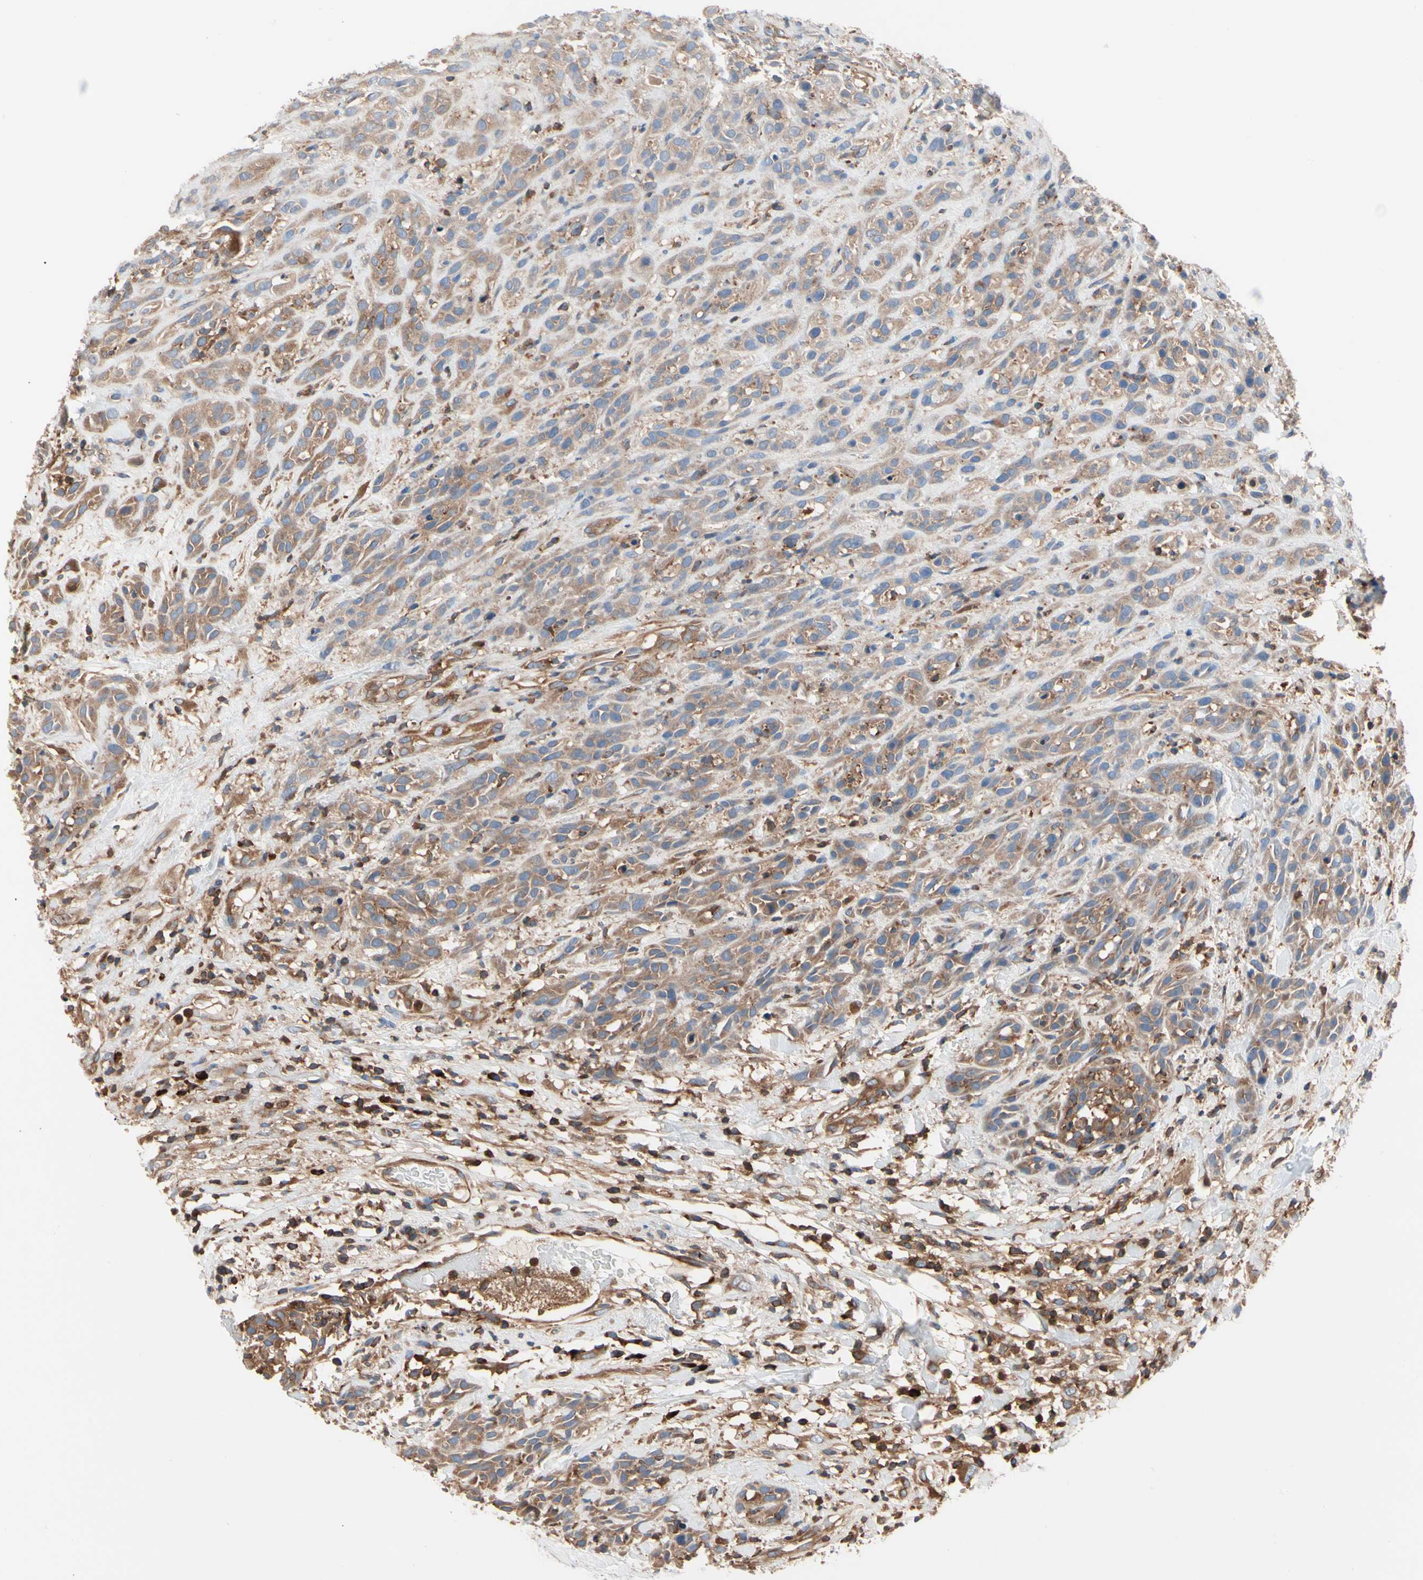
{"staining": {"intensity": "moderate", "quantity": ">75%", "location": "cytoplasmic/membranous"}, "tissue": "head and neck cancer", "cell_type": "Tumor cells", "image_type": "cancer", "snomed": [{"axis": "morphology", "description": "Normal tissue, NOS"}, {"axis": "morphology", "description": "Squamous cell carcinoma, NOS"}, {"axis": "topography", "description": "Cartilage tissue"}, {"axis": "topography", "description": "Head-Neck"}], "caption": "DAB immunohistochemical staining of head and neck cancer reveals moderate cytoplasmic/membranous protein expression in about >75% of tumor cells.", "gene": "ROCK1", "patient": {"sex": "male", "age": 62}}